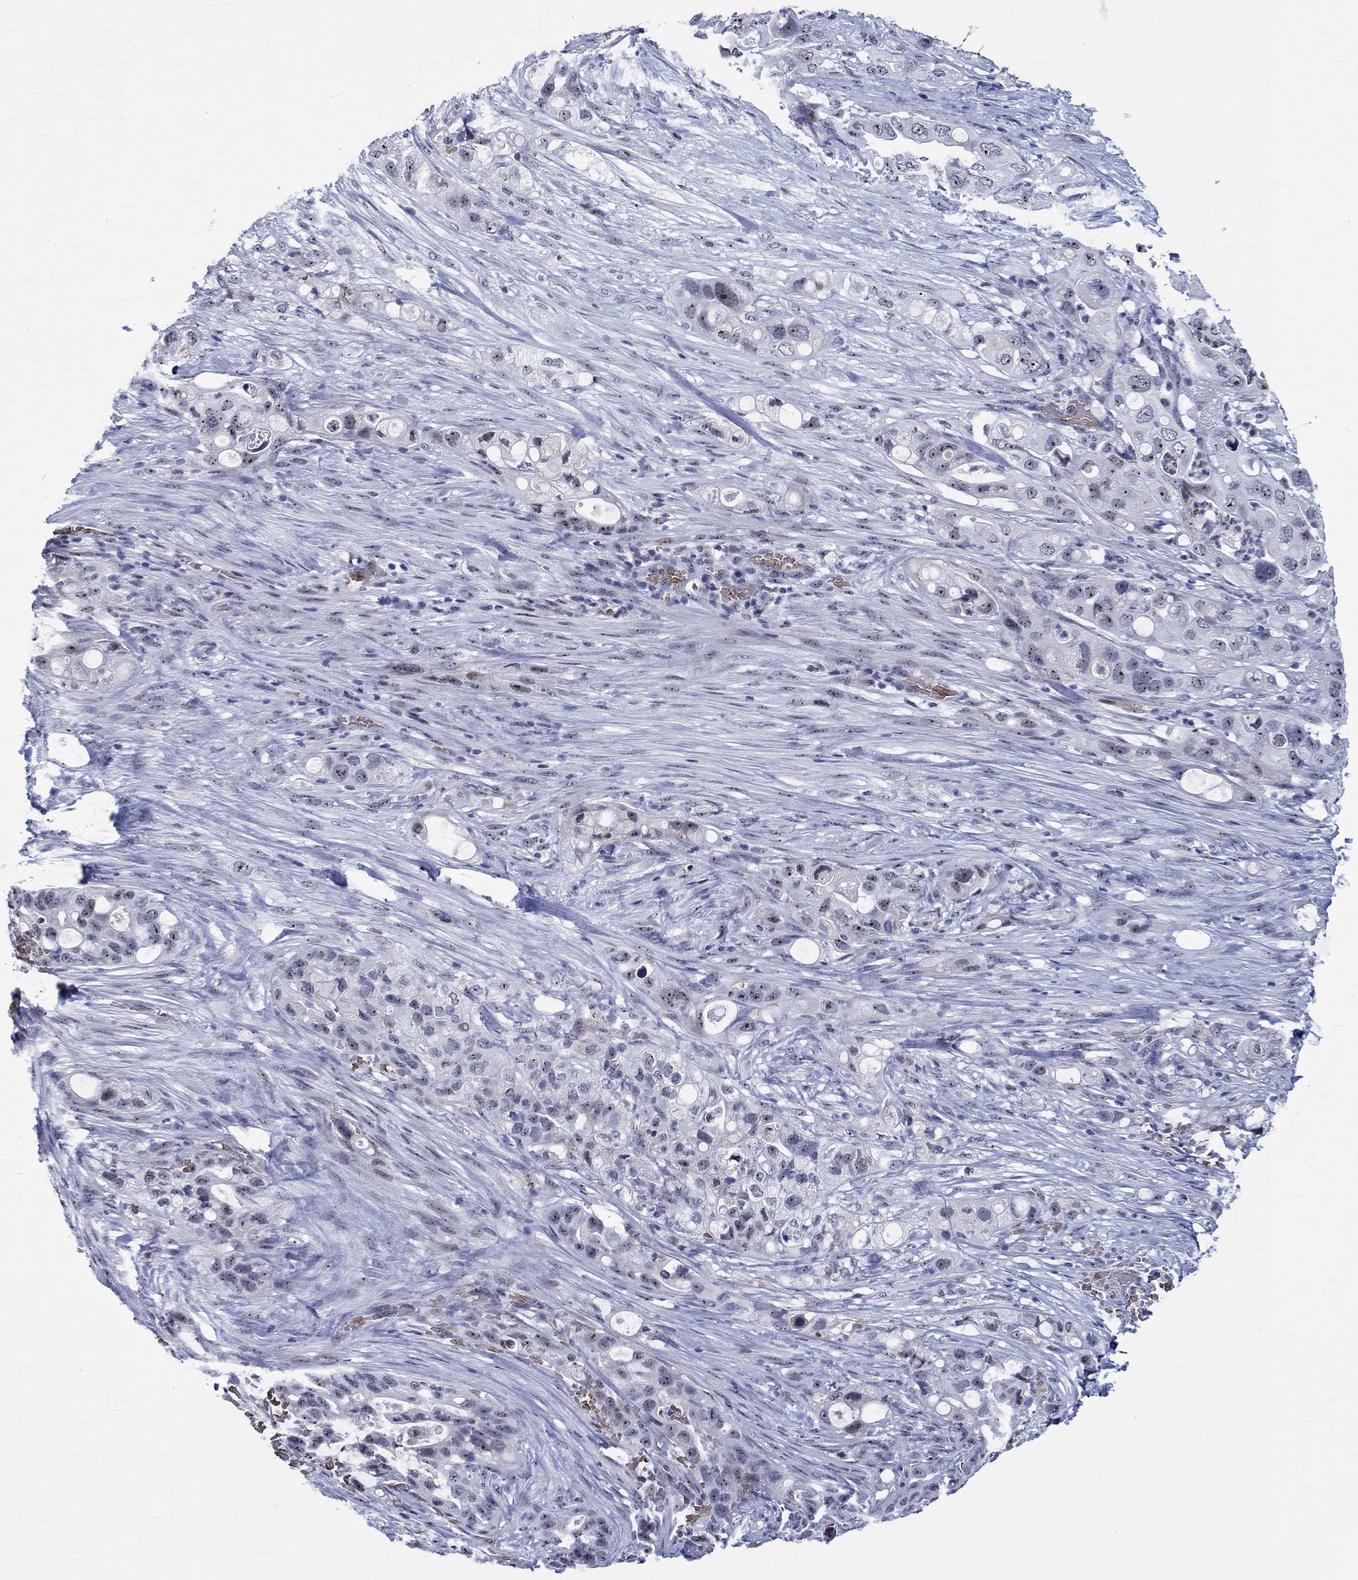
{"staining": {"intensity": "strong", "quantity": "25%-75%", "location": "nuclear"}, "tissue": "pancreatic cancer", "cell_type": "Tumor cells", "image_type": "cancer", "snomed": [{"axis": "morphology", "description": "Adenocarcinoma, NOS"}, {"axis": "topography", "description": "Pancreas"}], "caption": "Pancreatic cancer (adenocarcinoma) stained with a brown dye shows strong nuclear positive staining in about 25%-75% of tumor cells.", "gene": "ZNF446", "patient": {"sex": "female", "age": 72}}